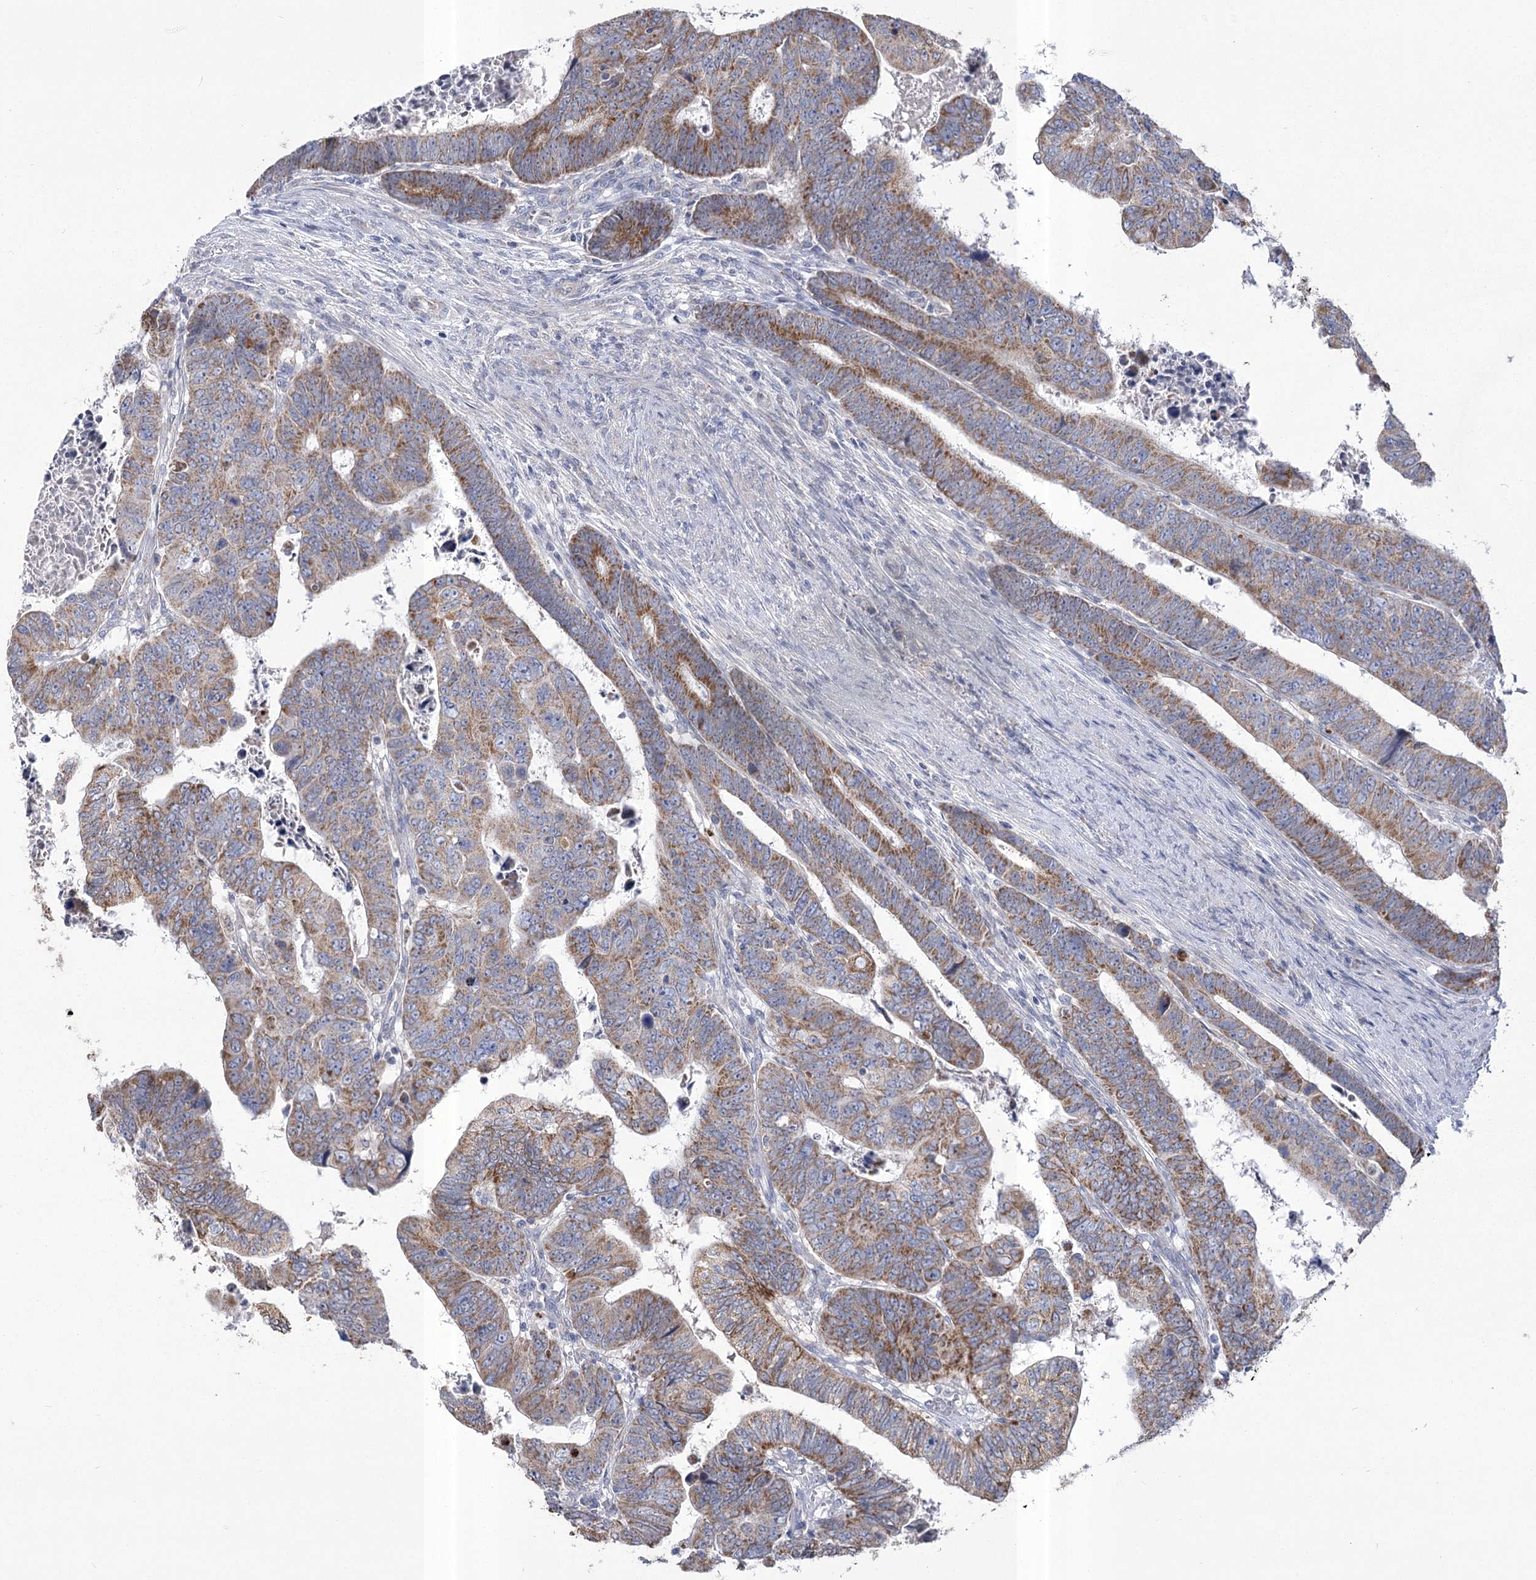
{"staining": {"intensity": "moderate", "quantity": ">75%", "location": "cytoplasmic/membranous"}, "tissue": "colorectal cancer", "cell_type": "Tumor cells", "image_type": "cancer", "snomed": [{"axis": "morphology", "description": "Normal tissue, NOS"}, {"axis": "morphology", "description": "Adenocarcinoma, NOS"}, {"axis": "topography", "description": "Rectum"}], "caption": "Immunohistochemistry (IHC) photomicrograph of neoplastic tissue: human colorectal adenocarcinoma stained using immunohistochemistry (IHC) shows medium levels of moderate protein expression localized specifically in the cytoplasmic/membranous of tumor cells, appearing as a cytoplasmic/membranous brown color.", "gene": "PDHB", "patient": {"sex": "female", "age": 65}}